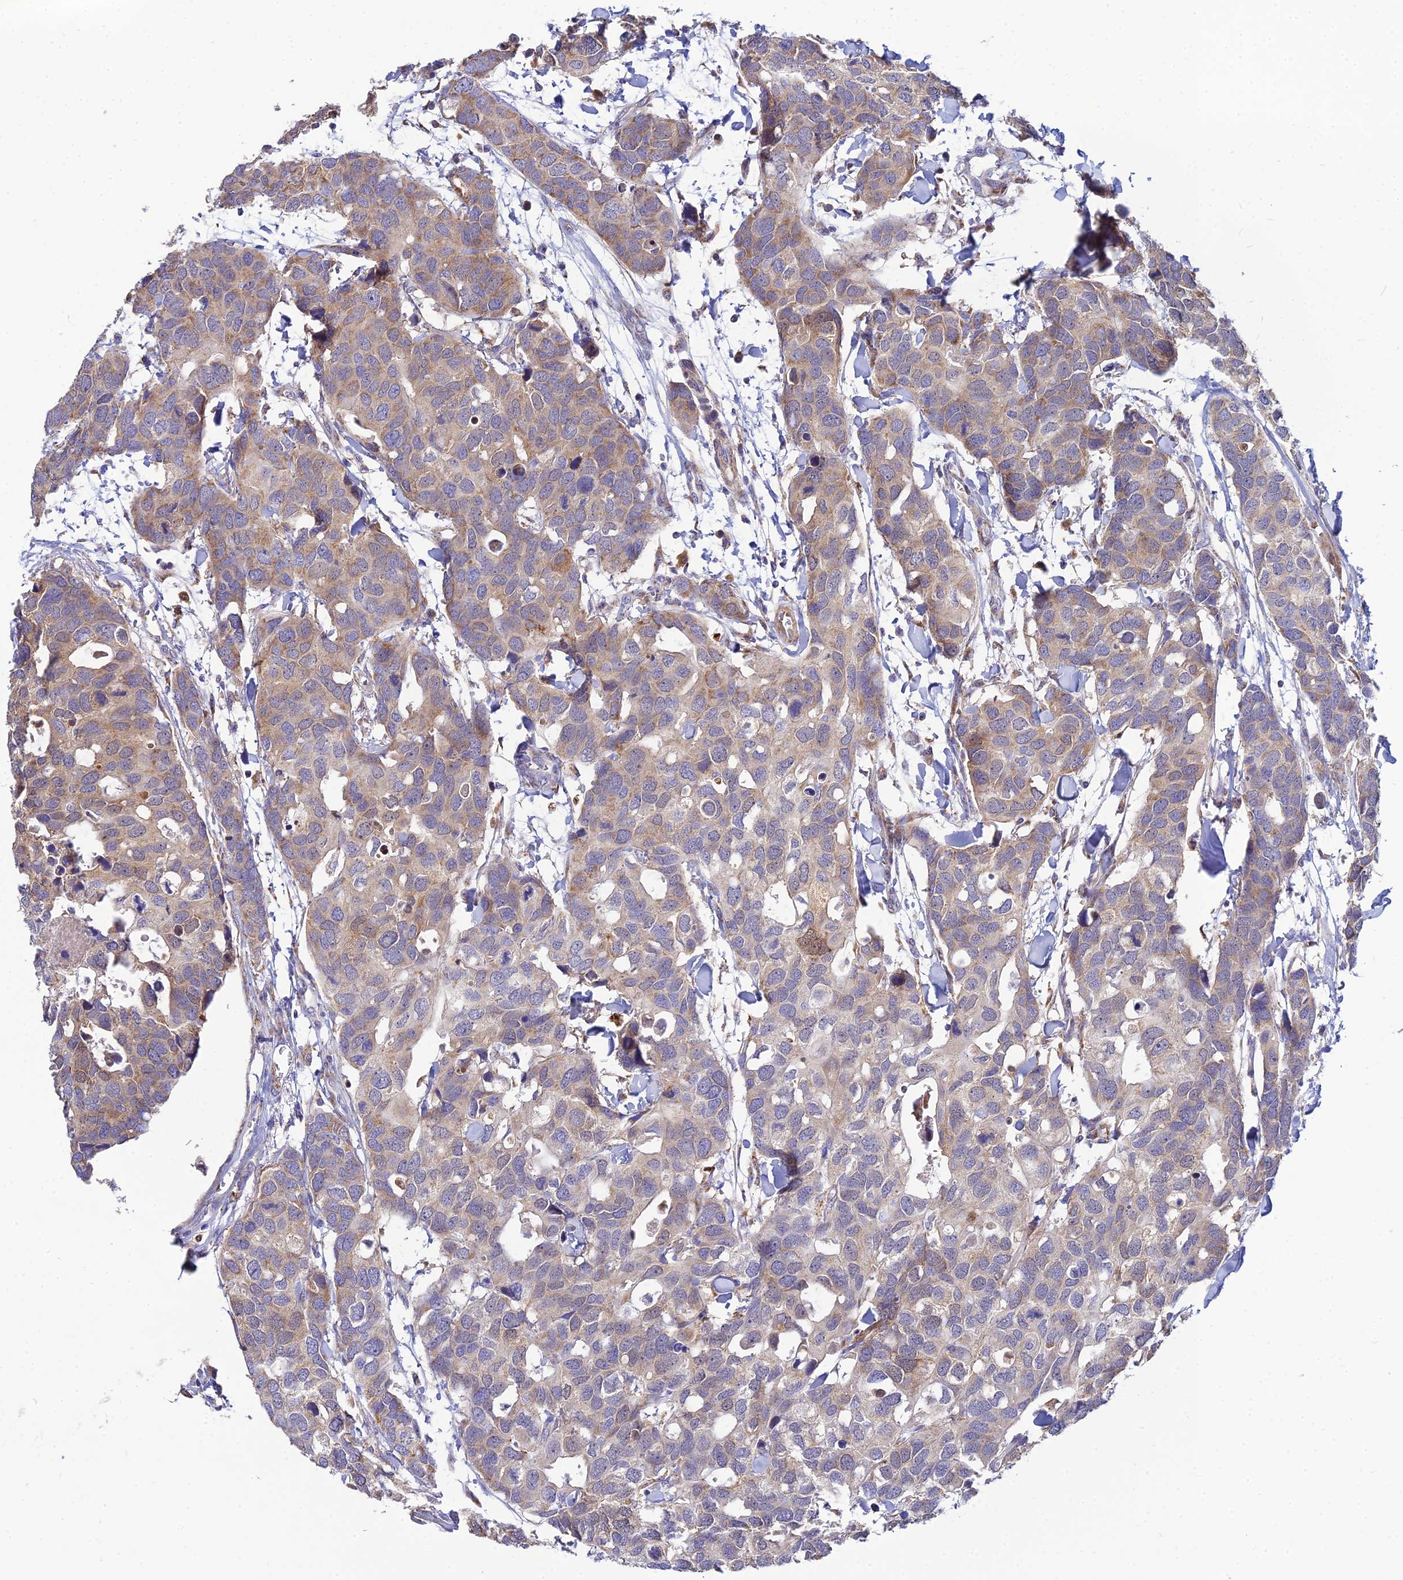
{"staining": {"intensity": "weak", "quantity": "25%-75%", "location": "cytoplasmic/membranous"}, "tissue": "breast cancer", "cell_type": "Tumor cells", "image_type": "cancer", "snomed": [{"axis": "morphology", "description": "Duct carcinoma"}, {"axis": "topography", "description": "Breast"}], "caption": "Weak cytoplasmic/membranous expression is appreciated in approximately 25%-75% of tumor cells in breast cancer (invasive ductal carcinoma).", "gene": "ACOT2", "patient": {"sex": "female", "age": 83}}